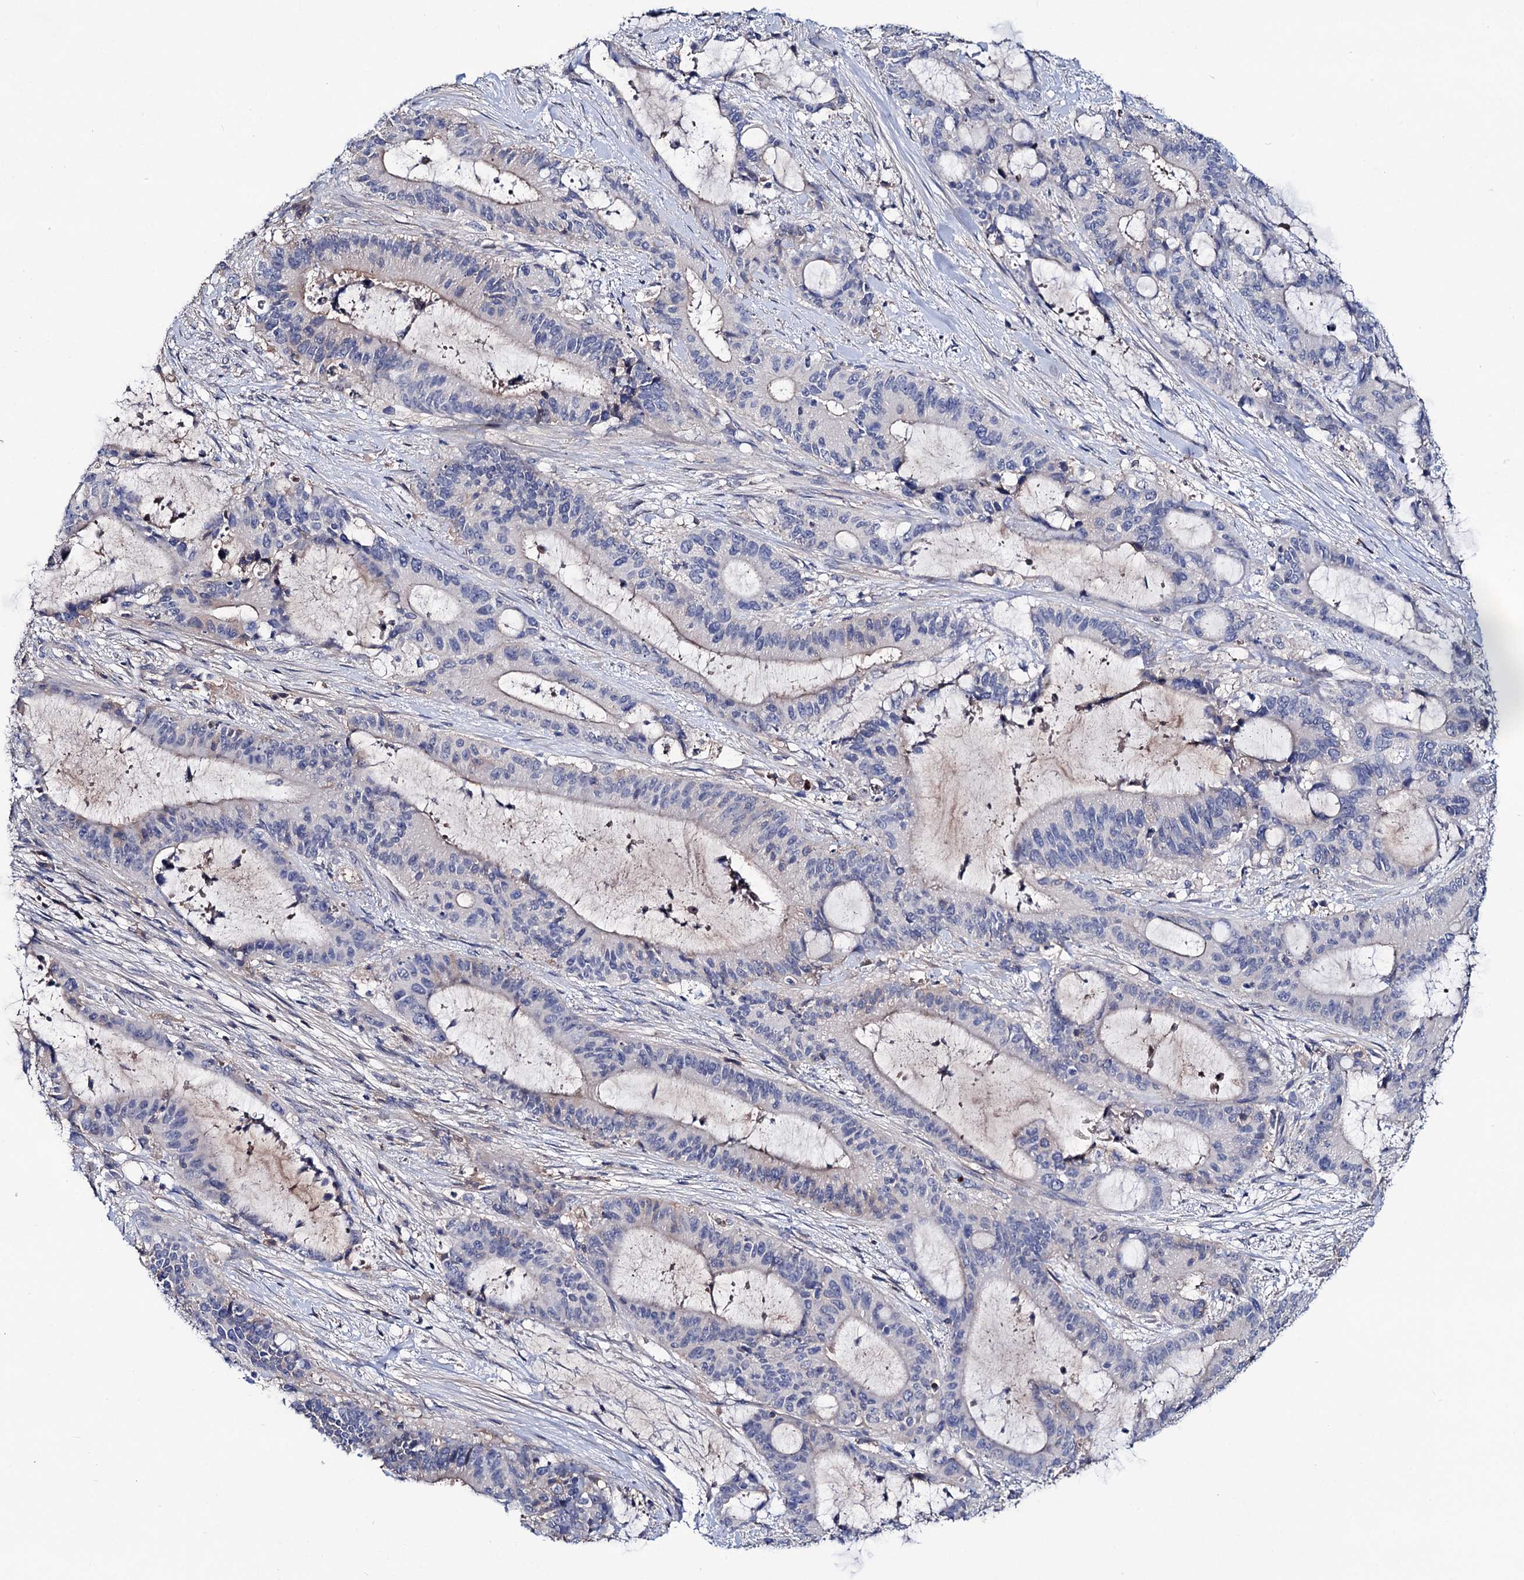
{"staining": {"intensity": "negative", "quantity": "none", "location": "none"}, "tissue": "liver cancer", "cell_type": "Tumor cells", "image_type": "cancer", "snomed": [{"axis": "morphology", "description": "Normal tissue, NOS"}, {"axis": "morphology", "description": "Cholangiocarcinoma"}, {"axis": "topography", "description": "Liver"}, {"axis": "topography", "description": "Peripheral nerve tissue"}], "caption": "There is no significant expression in tumor cells of cholangiocarcinoma (liver).", "gene": "PPP1R32", "patient": {"sex": "female", "age": 73}}